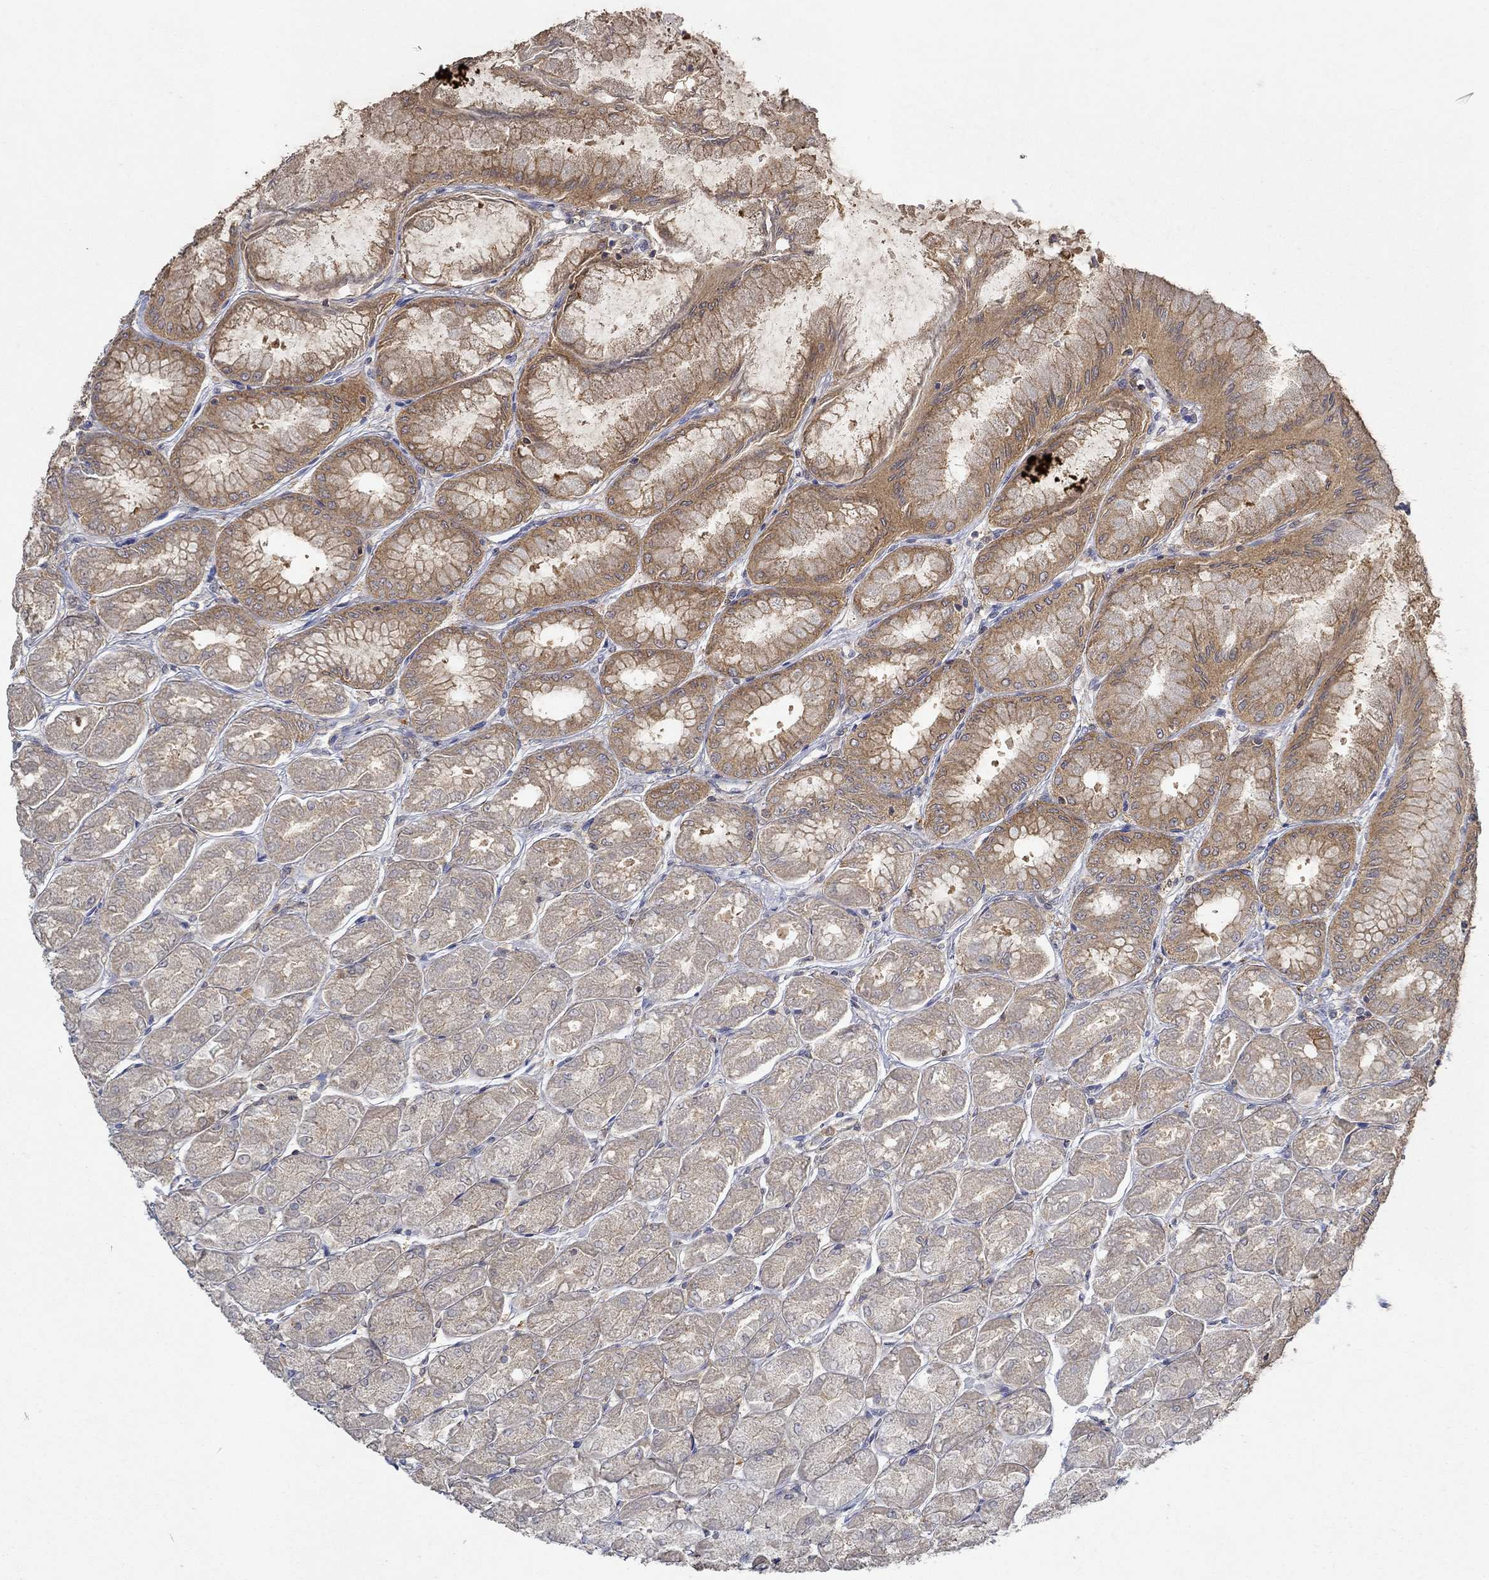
{"staining": {"intensity": "moderate", "quantity": "25%-75%", "location": "cytoplasmic/membranous"}, "tissue": "stomach", "cell_type": "Glandular cells", "image_type": "normal", "snomed": [{"axis": "morphology", "description": "Normal tissue, NOS"}, {"axis": "topography", "description": "Stomach, upper"}], "caption": "Stomach stained with DAB immunohistochemistry reveals medium levels of moderate cytoplasmic/membranous expression in about 25%-75% of glandular cells.", "gene": "MTHFR", "patient": {"sex": "male", "age": 60}}